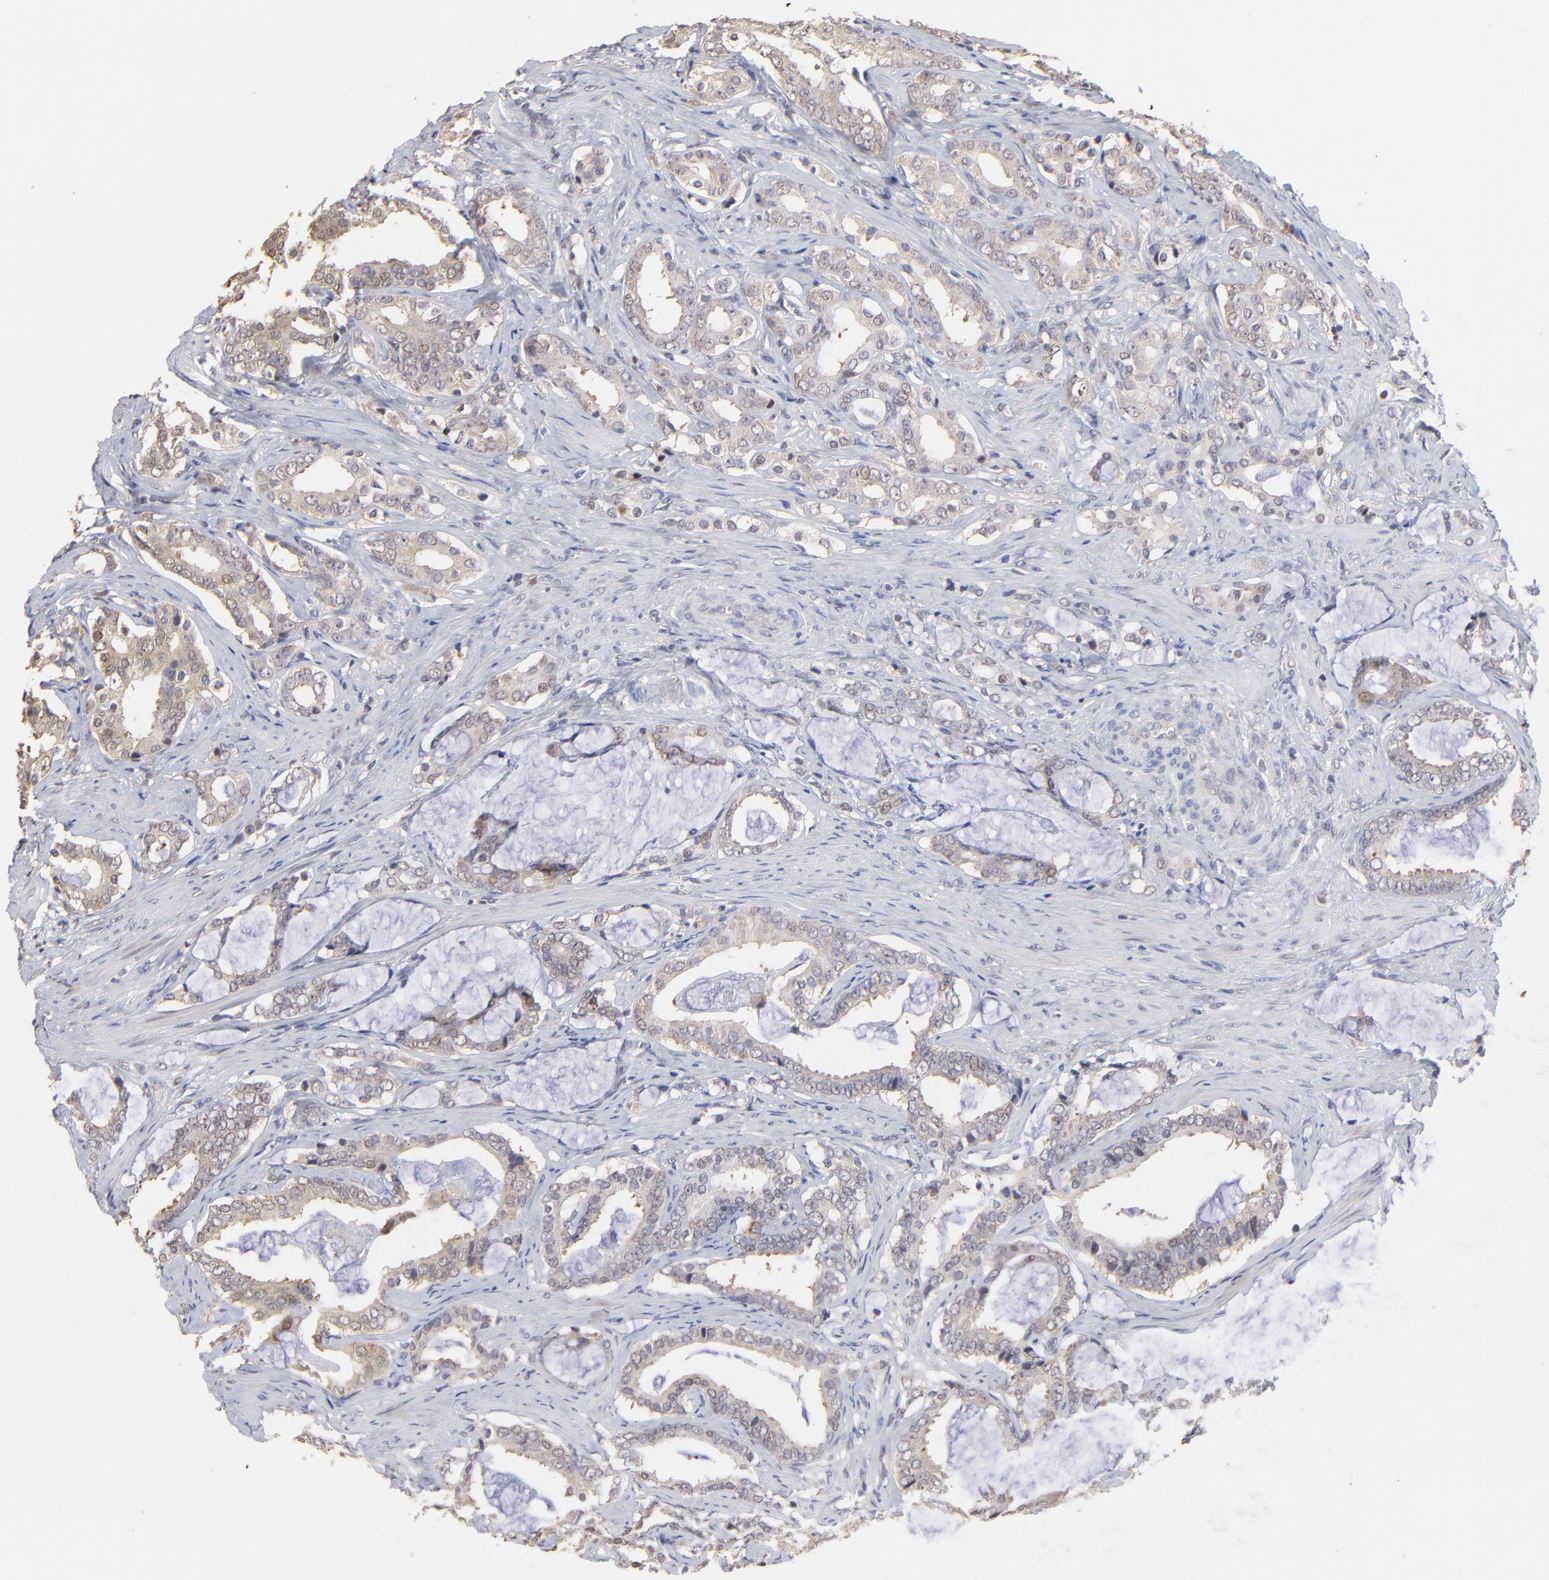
{"staining": {"intensity": "weak", "quantity": "<25%", "location": "cytoplasmic/membranous,nuclear"}, "tissue": "prostate cancer", "cell_type": "Tumor cells", "image_type": "cancer", "snomed": [{"axis": "morphology", "description": "Adenocarcinoma, Low grade"}, {"axis": "topography", "description": "Prostate"}], "caption": "DAB immunohistochemical staining of prostate cancer (adenocarcinoma (low-grade)) reveals no significant expression in tumor cells.", "gene": "PSMD14", "patient": {"sex": "male", "age": 59}}